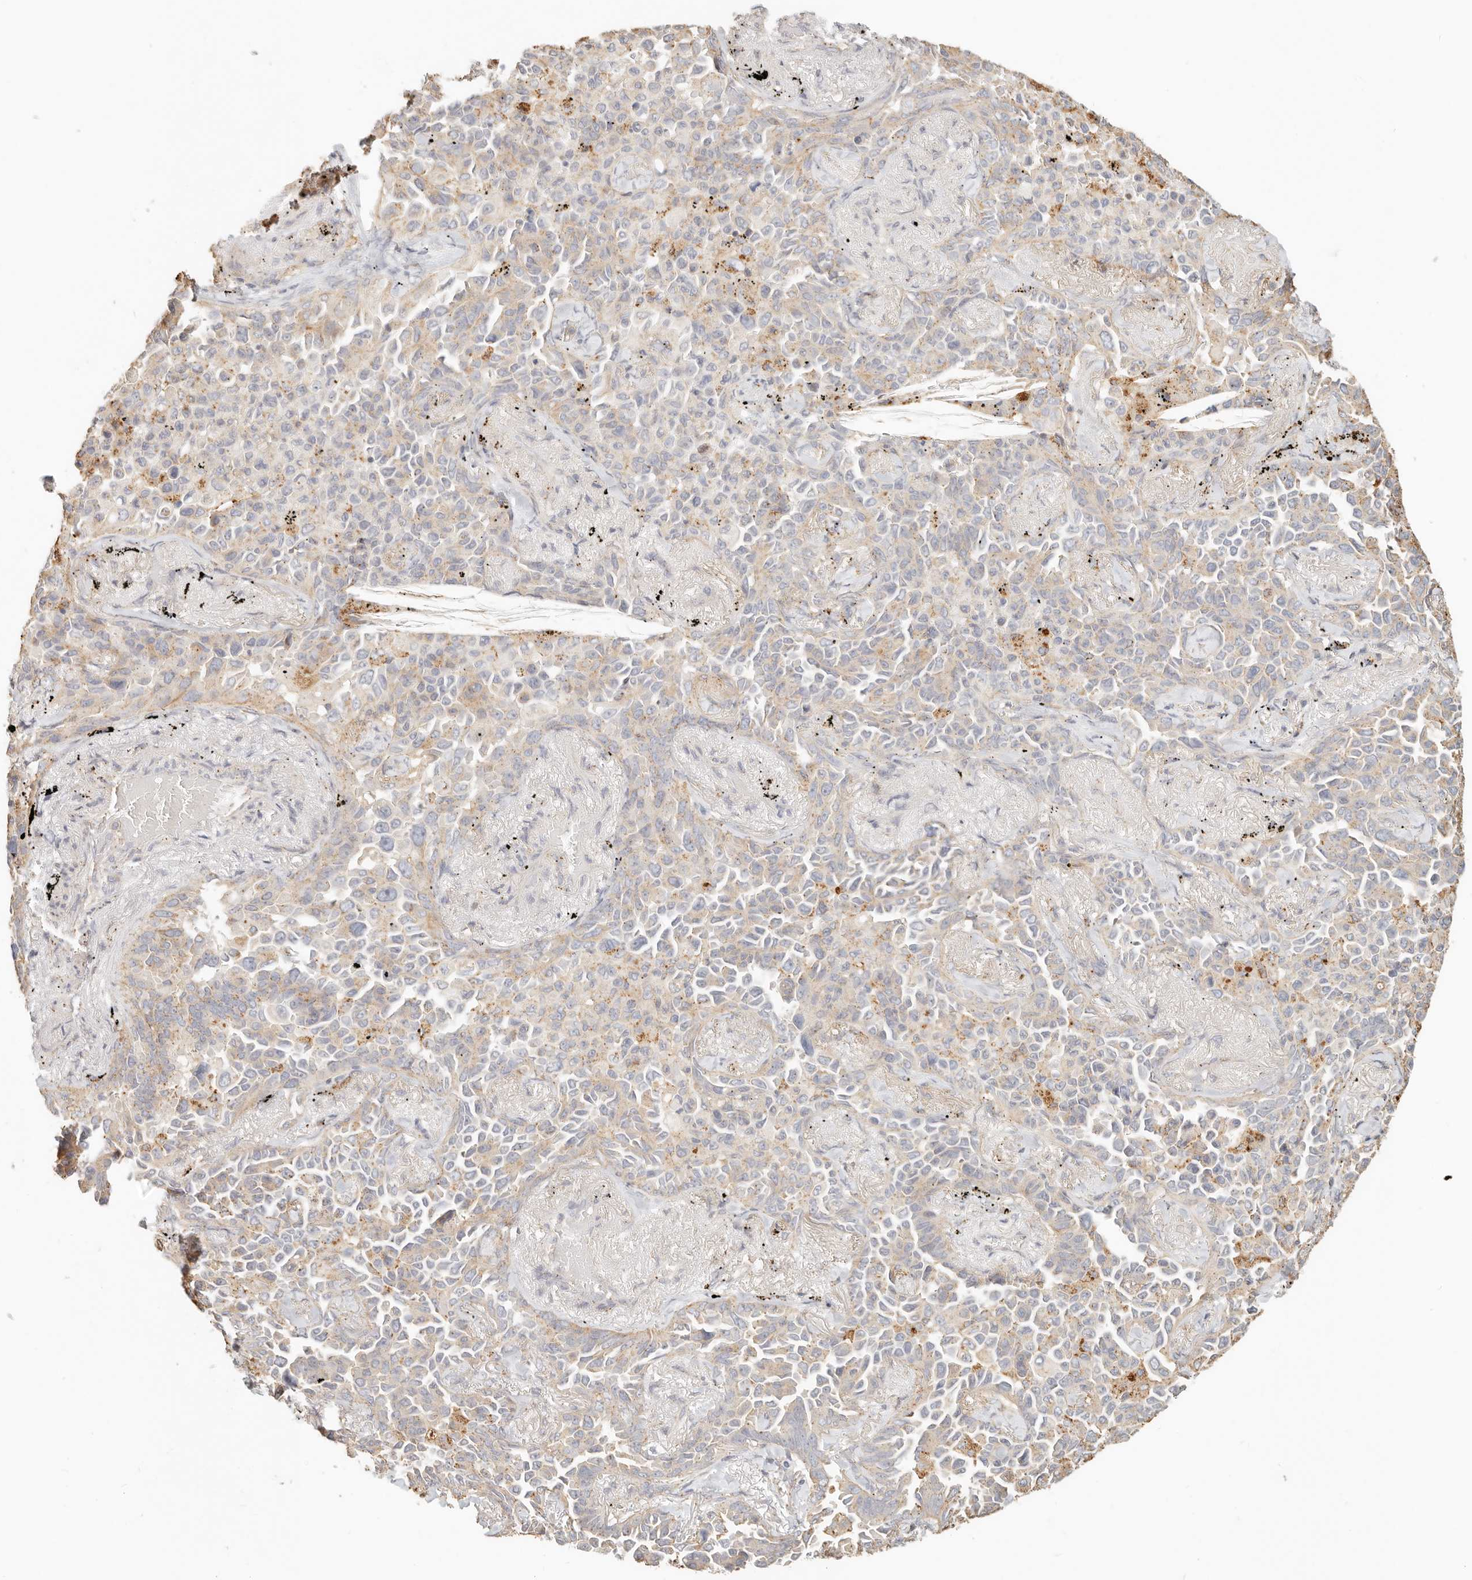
{"staining": {"intensity": "weak", "quantity": "25%-75%", "location": "cytoplasmic/membranous"}, "tissue": "lung cancer", "cell_type": "Tumor cells", "image_type": "cancer", "snomed": [{"axis": "morphology", "description": "Adenocarcinoma, NOS"}, {"axis": "topography", "description": "Lung"}], "caption": "Immunohistochemical staining of human adenocarcinoma (lung) exhibits low levels of weak cytoplasmic/membranous staining in approximately 25%-75% of tumor cells.", "gene": "CNMD", "patient": {"sex": "female", "age": 67}}